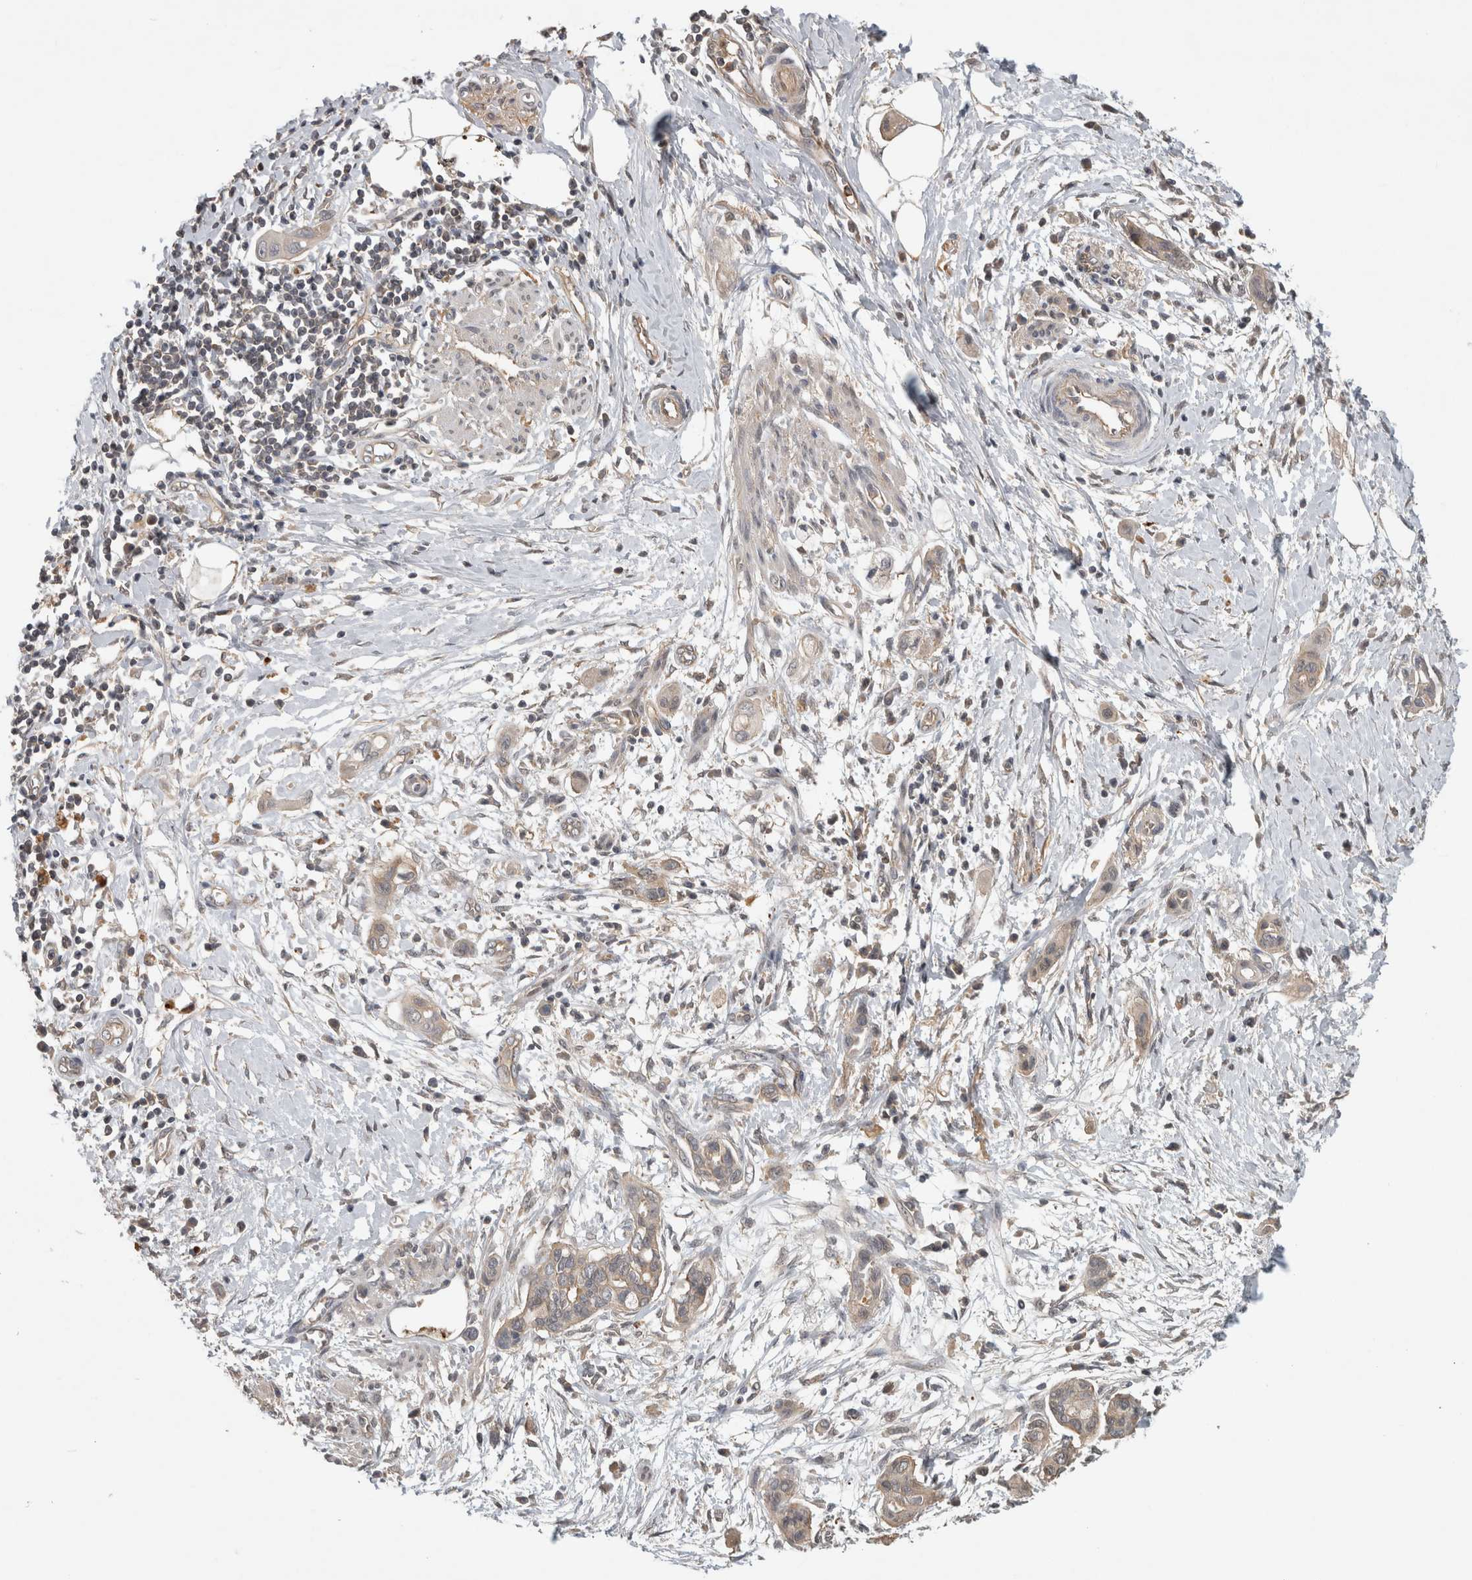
{"staining": {"intensity": "negative", "quantity": "none", "location": "none"}, "tissue": "pancreatic cancer", "cell_type": "Tumor cells", "image_type": "cancer", "snomed": [{"axis": "morphology", "description": "Adenocarcinoma, NOS"}, {"axis": "topography", "description": "Pancreas"}], "caption": "DAB immunohistochemical staining of pancreatic cancer shows no significant positivity in tumor cells.", "gene": "TRMT61B", "patient": {"sex": "male", "age": 59}}